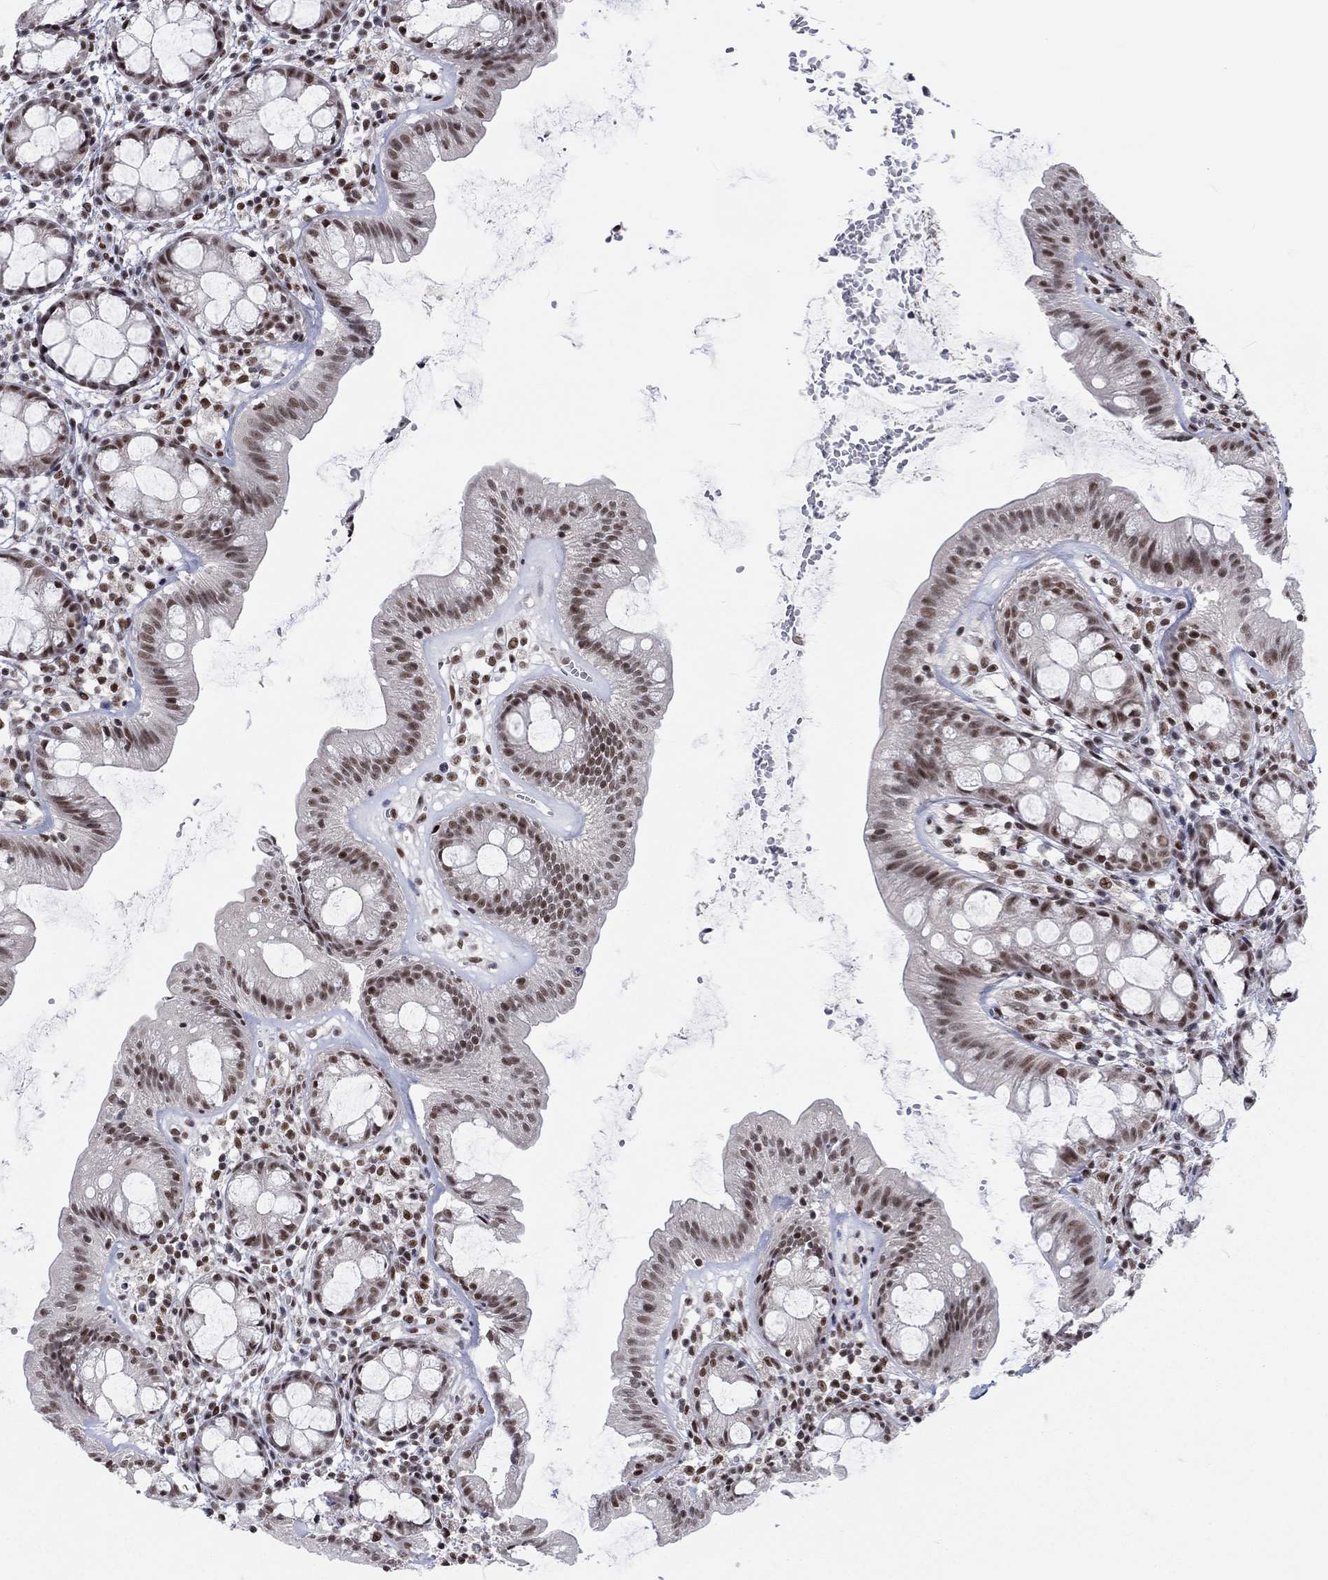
{"staining": {"intensity": "moderate", "quantity": ">75%", "location": "nuclear"}, "tissue": "rectum", "cell_type": "Glandular cells", "image_type": "normal", "snomed": [{"axis": "morphology", "description": "Normal tissue, NOS"}, {"axis": "topography", "description": "Rectum"}], "caption": "IHC of unremarkable human rectum exhibits medium levels of moderate nuclear expression in about >75% of glandular cells.", "gene": "FYTTD1", "patient": {"sex": "male", "age": 57}}